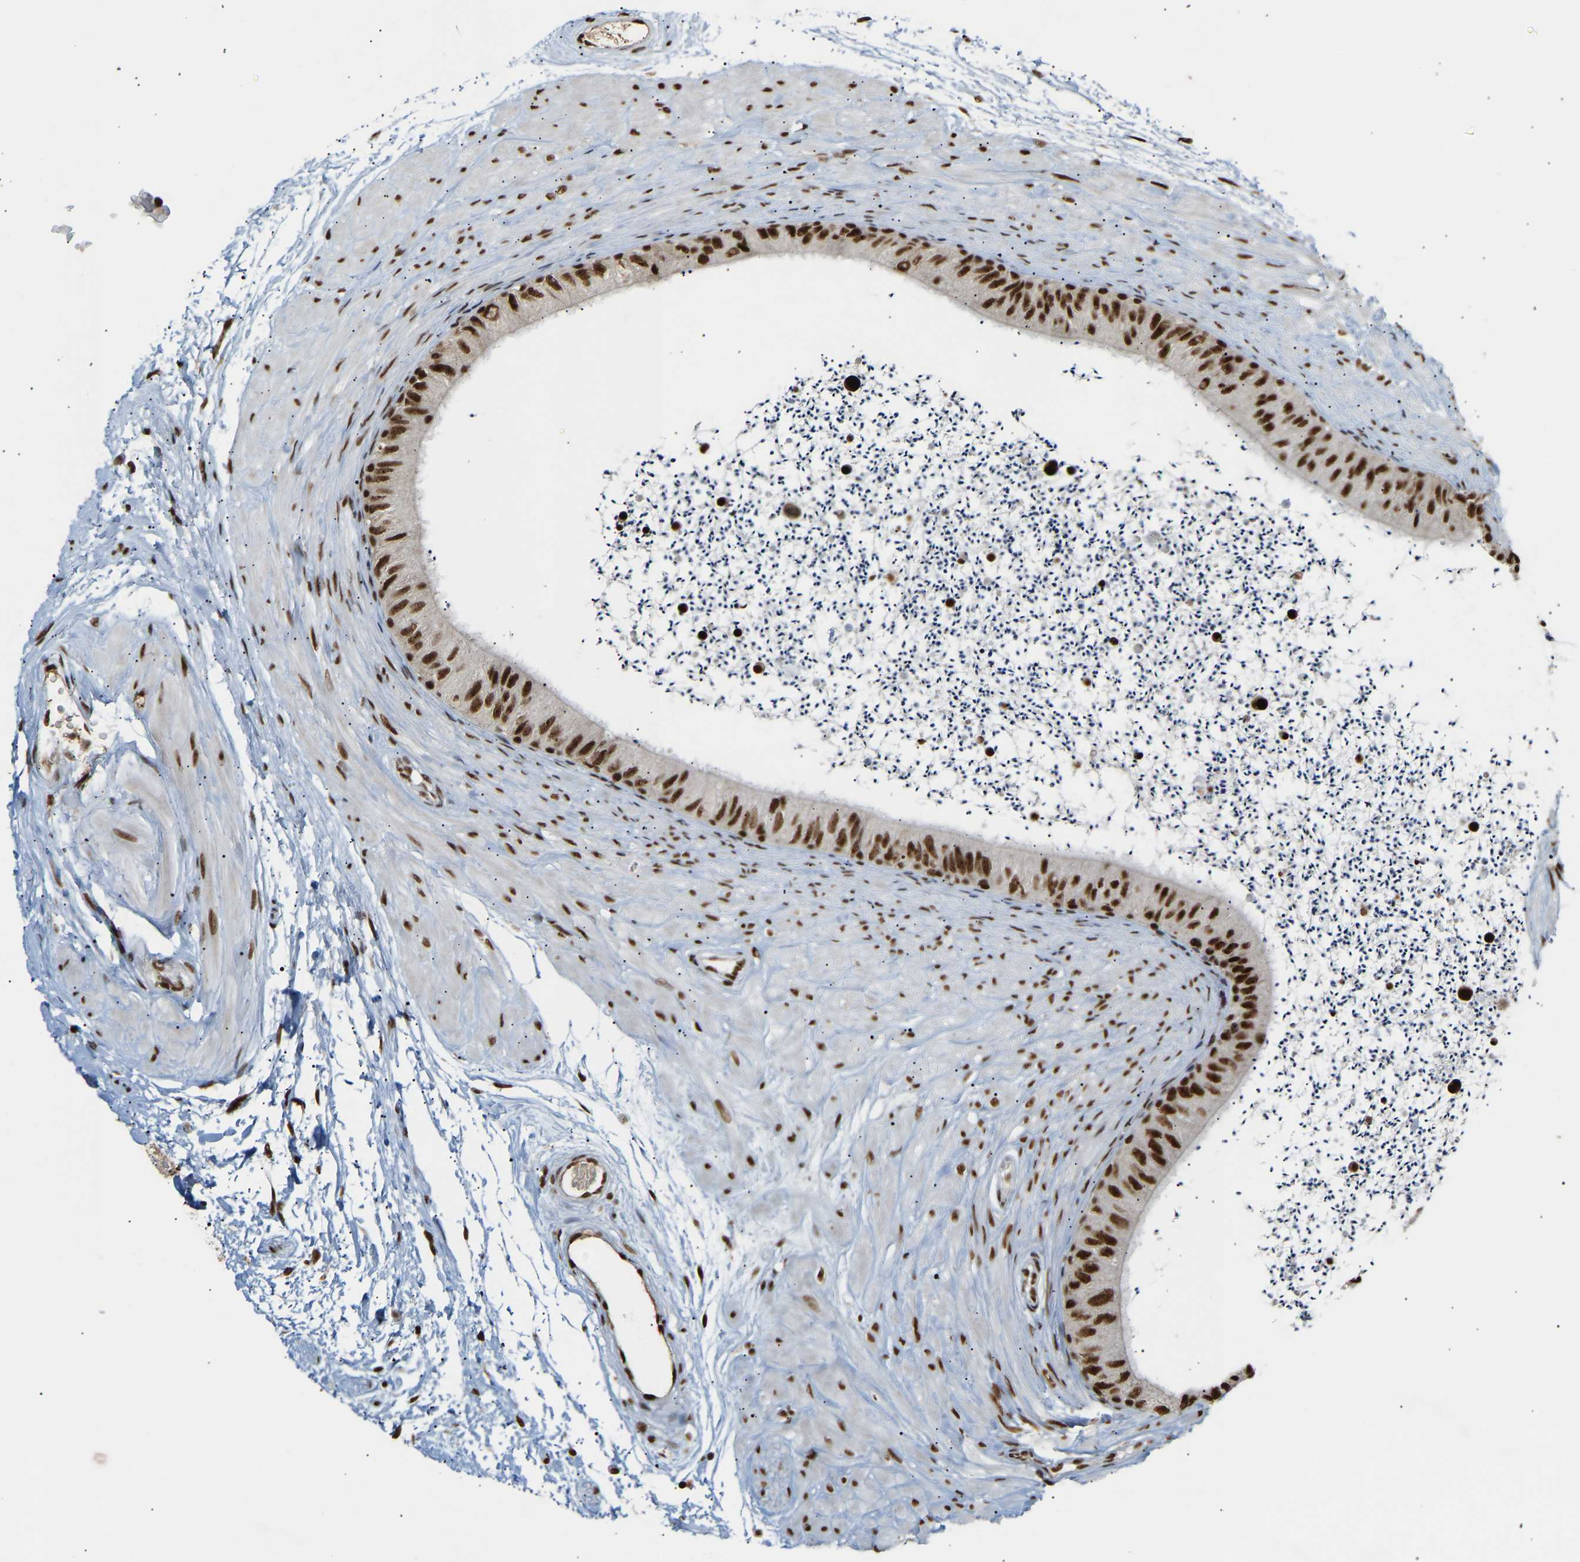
{"staining": {"intensity": "strong", "quantity": ">75%", "location": "nuclear"}, "tissue": "epididymis", "cell_type": "Glandular cells", "image_type": "normal", "snomed": [{"axis": "morphology", "description": "Normal tissue, NOS"}, {"axis": "topography", "description": "Epididymis"}], "caption": "A micrograph of human epididymis stained for a protein demonstrates strong nuclear brown staining in glandular cells.", "gene": "ALYREF", "patient": {"sex": "male", "age": 56}}